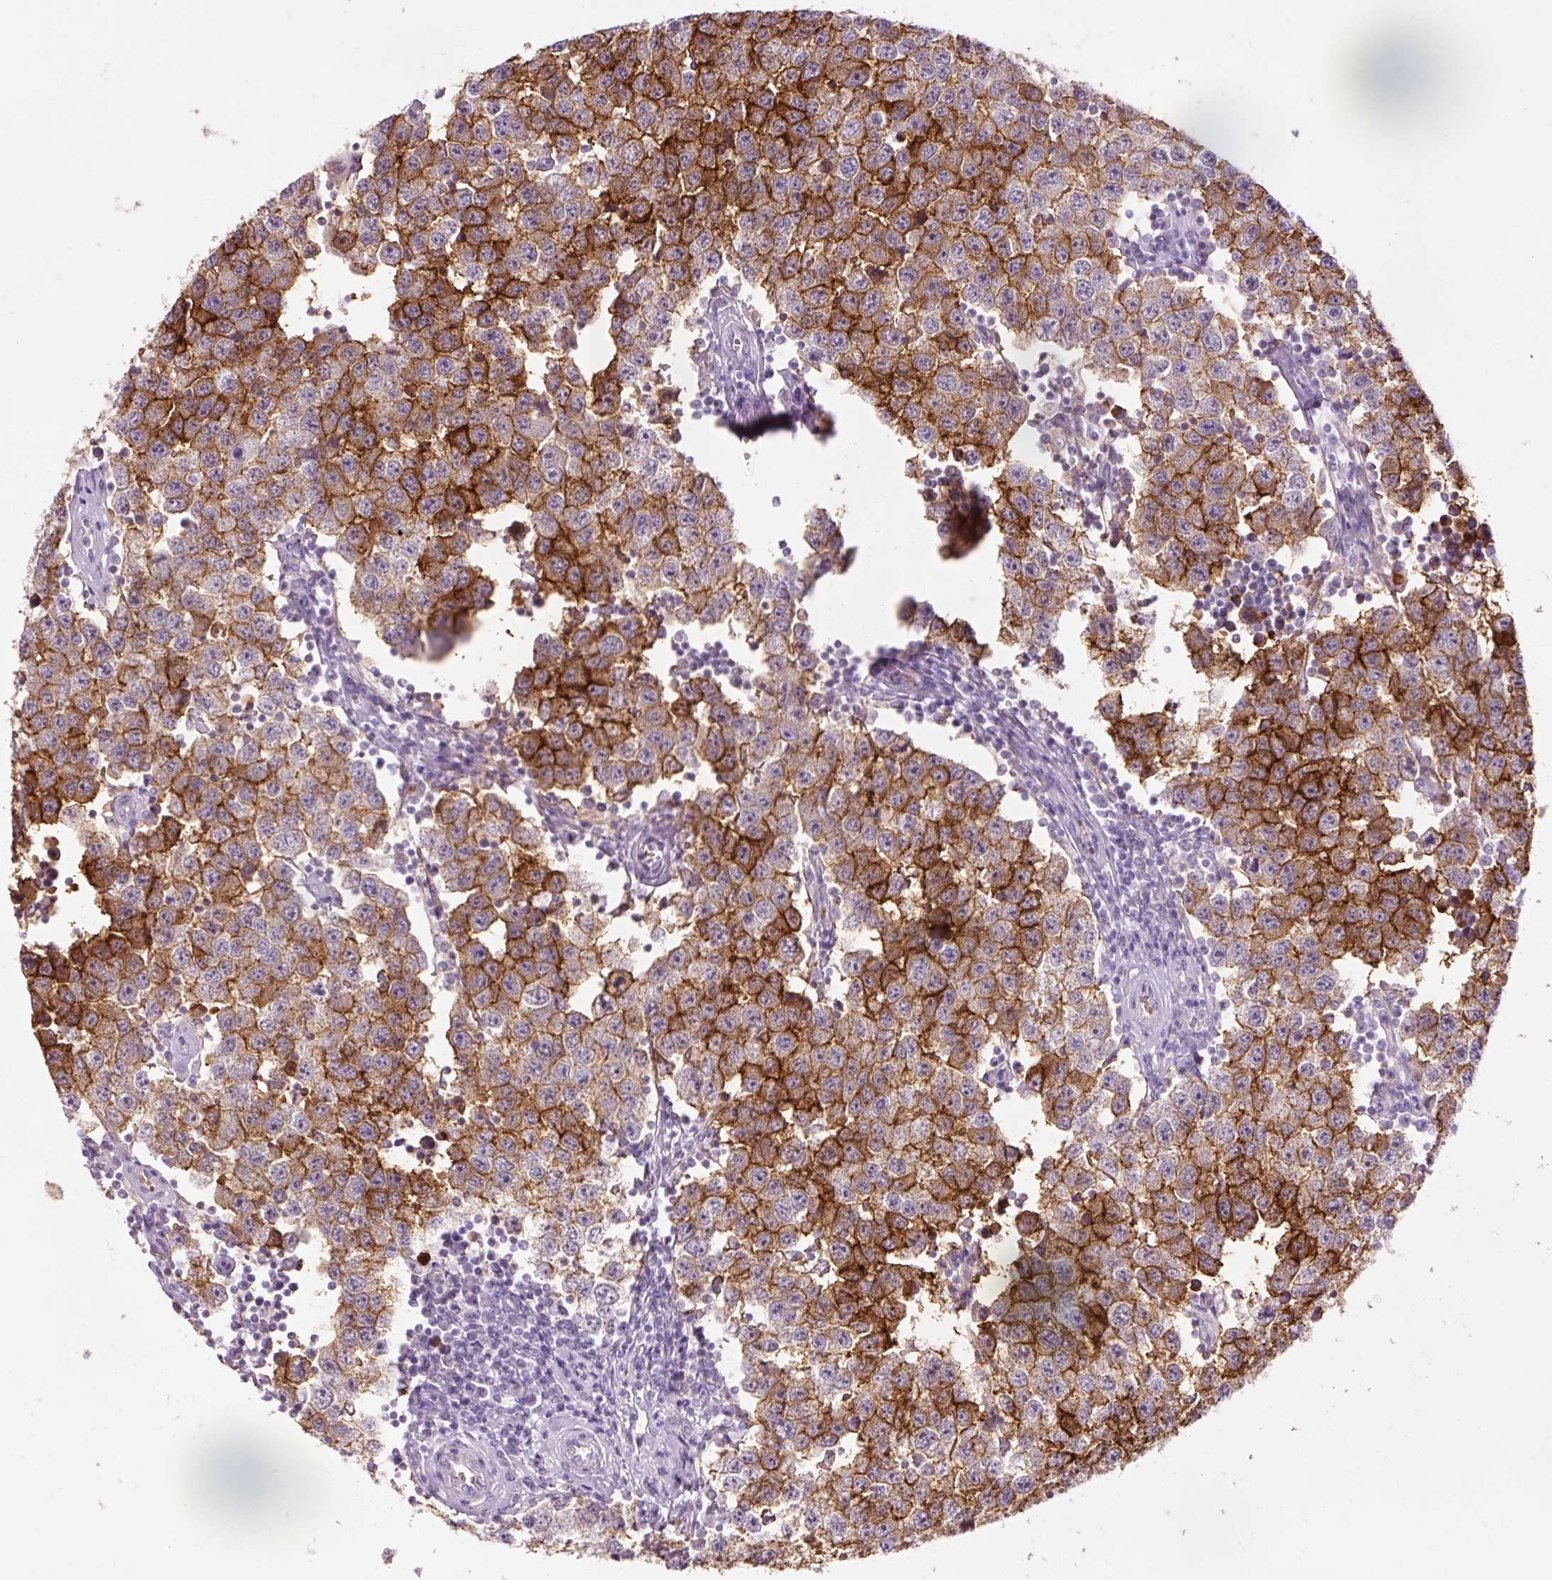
{"staining": {"intensity": "strong", "quantity": "25%-75%", "location": "cytoplasmic/membranous"}, "tissue": "testis cancer", "cell_type": "Tumor cells", "image_type": "cancer", "snomed": [{"axis": "morphology", "description": "Seminoma, NOS"}, {"axis": "topography", "description": "Testis"}], "caption": "This image displays testis cancer (seminoma) stained with IHC to label a protein in brown. The cytoplasmic/membranous of tumor cells show strong positivity for the protein. Nuclei are counter-stained blue.", "gene": "DHRS11", "patient": {"sex": "male", "age": 34}}